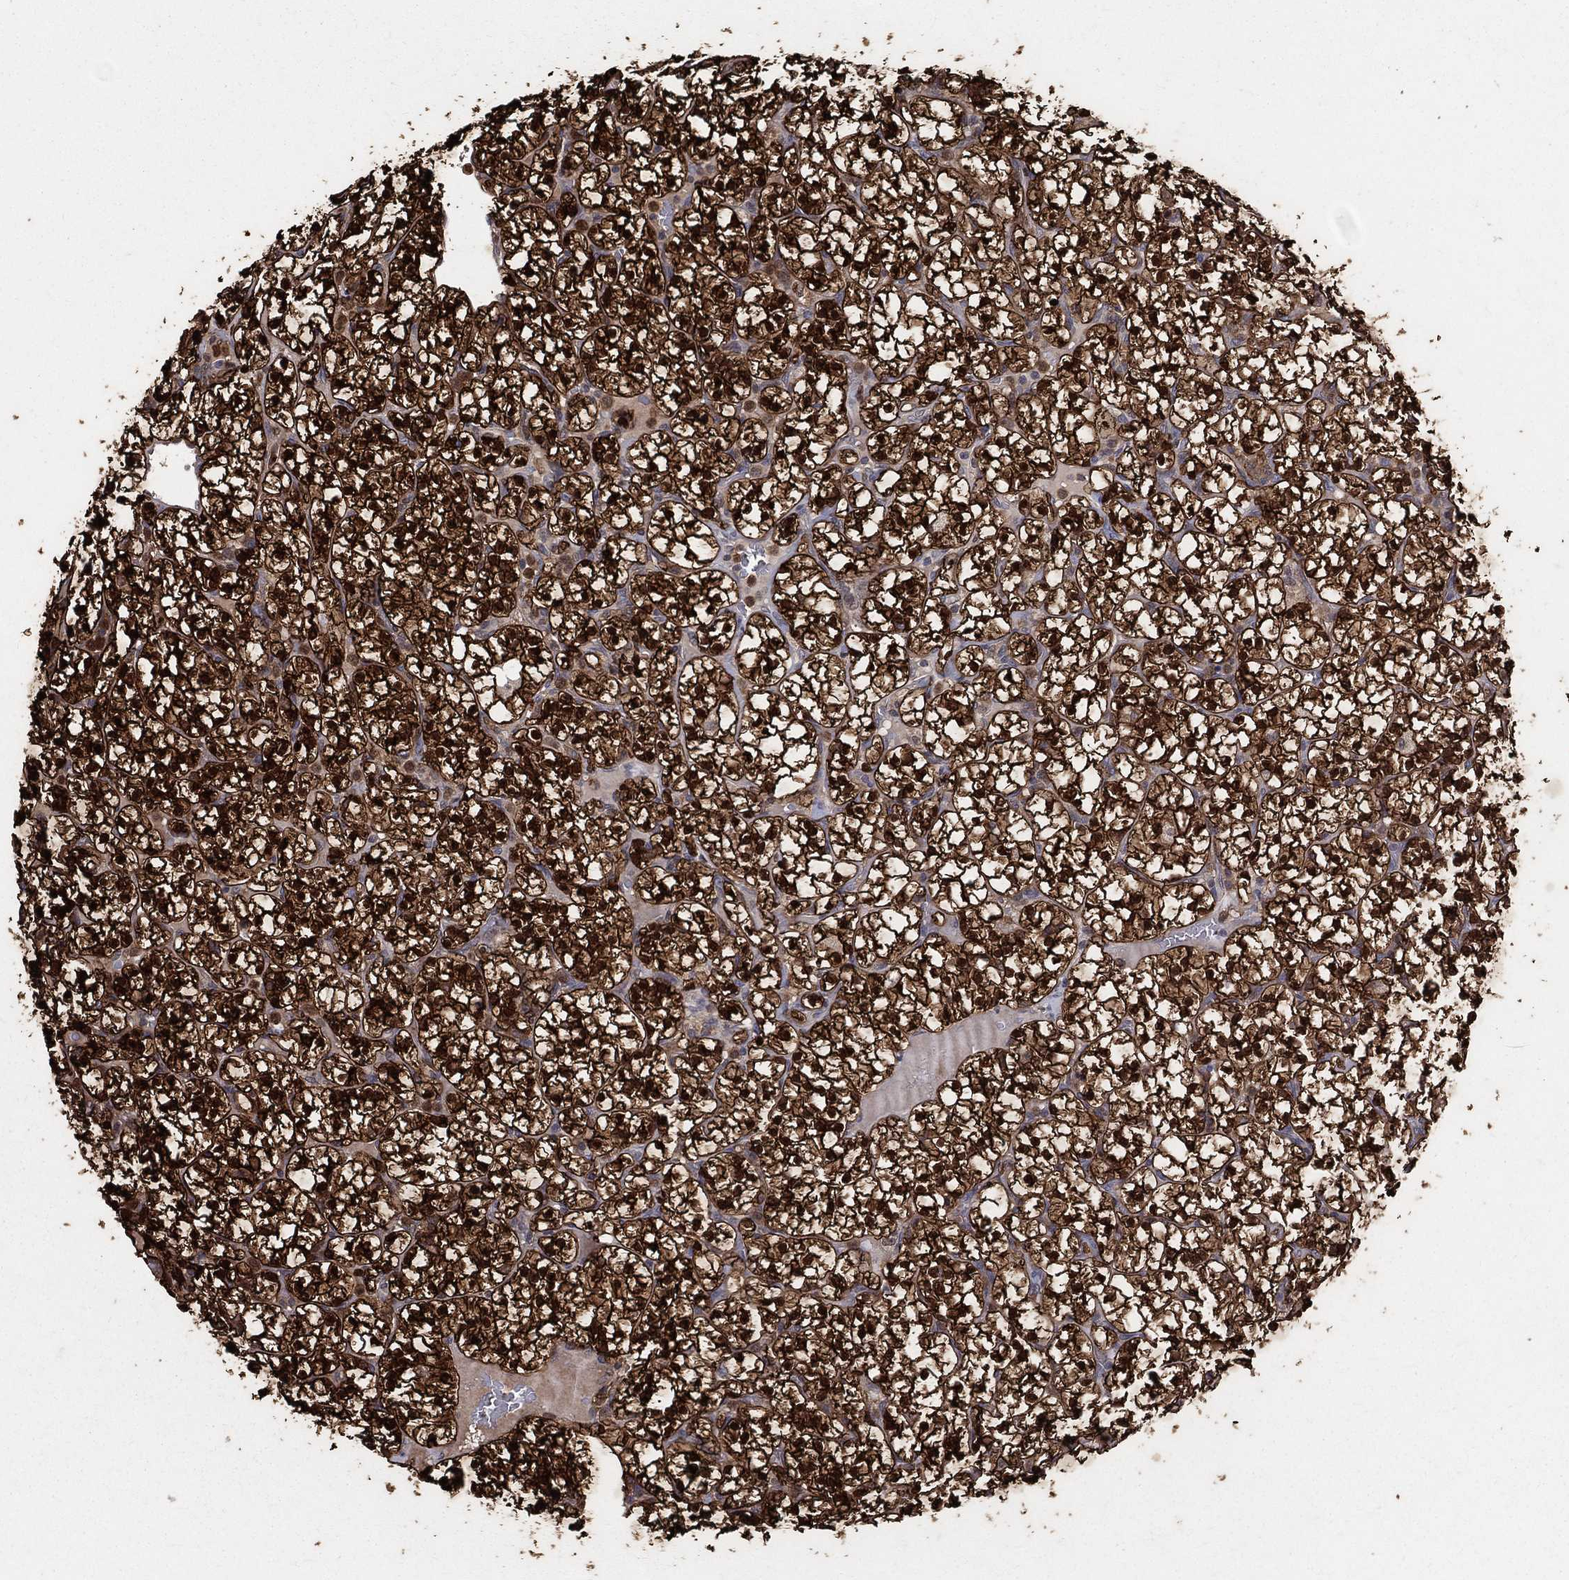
{"staining": {"intensity": "strong", "quantity": ">75%", "location": "cytoplasmic/membranous,nuclear"}, "tissue": "renal cancer", "cell_type": "Tumor cells", "image_type": "cancer", "snomed": [{"axis": "morphology", "description": "Adenocarcinoma, NOS"}, {"axis": "topography", "description": "Kidney"}], "caption": "Protein expression by IHC reveals strong cytoplasmic/membranous and nuclear expression in about >75% of tumor cells in renal adenocarcinoma. The protein of interest is stained brown, and the nuclei are stained in blue (DAB IHC with brightfield microscopy, high magnification).", "gene": "ENO1", "patient": {"sex": "female", "age": 89}}